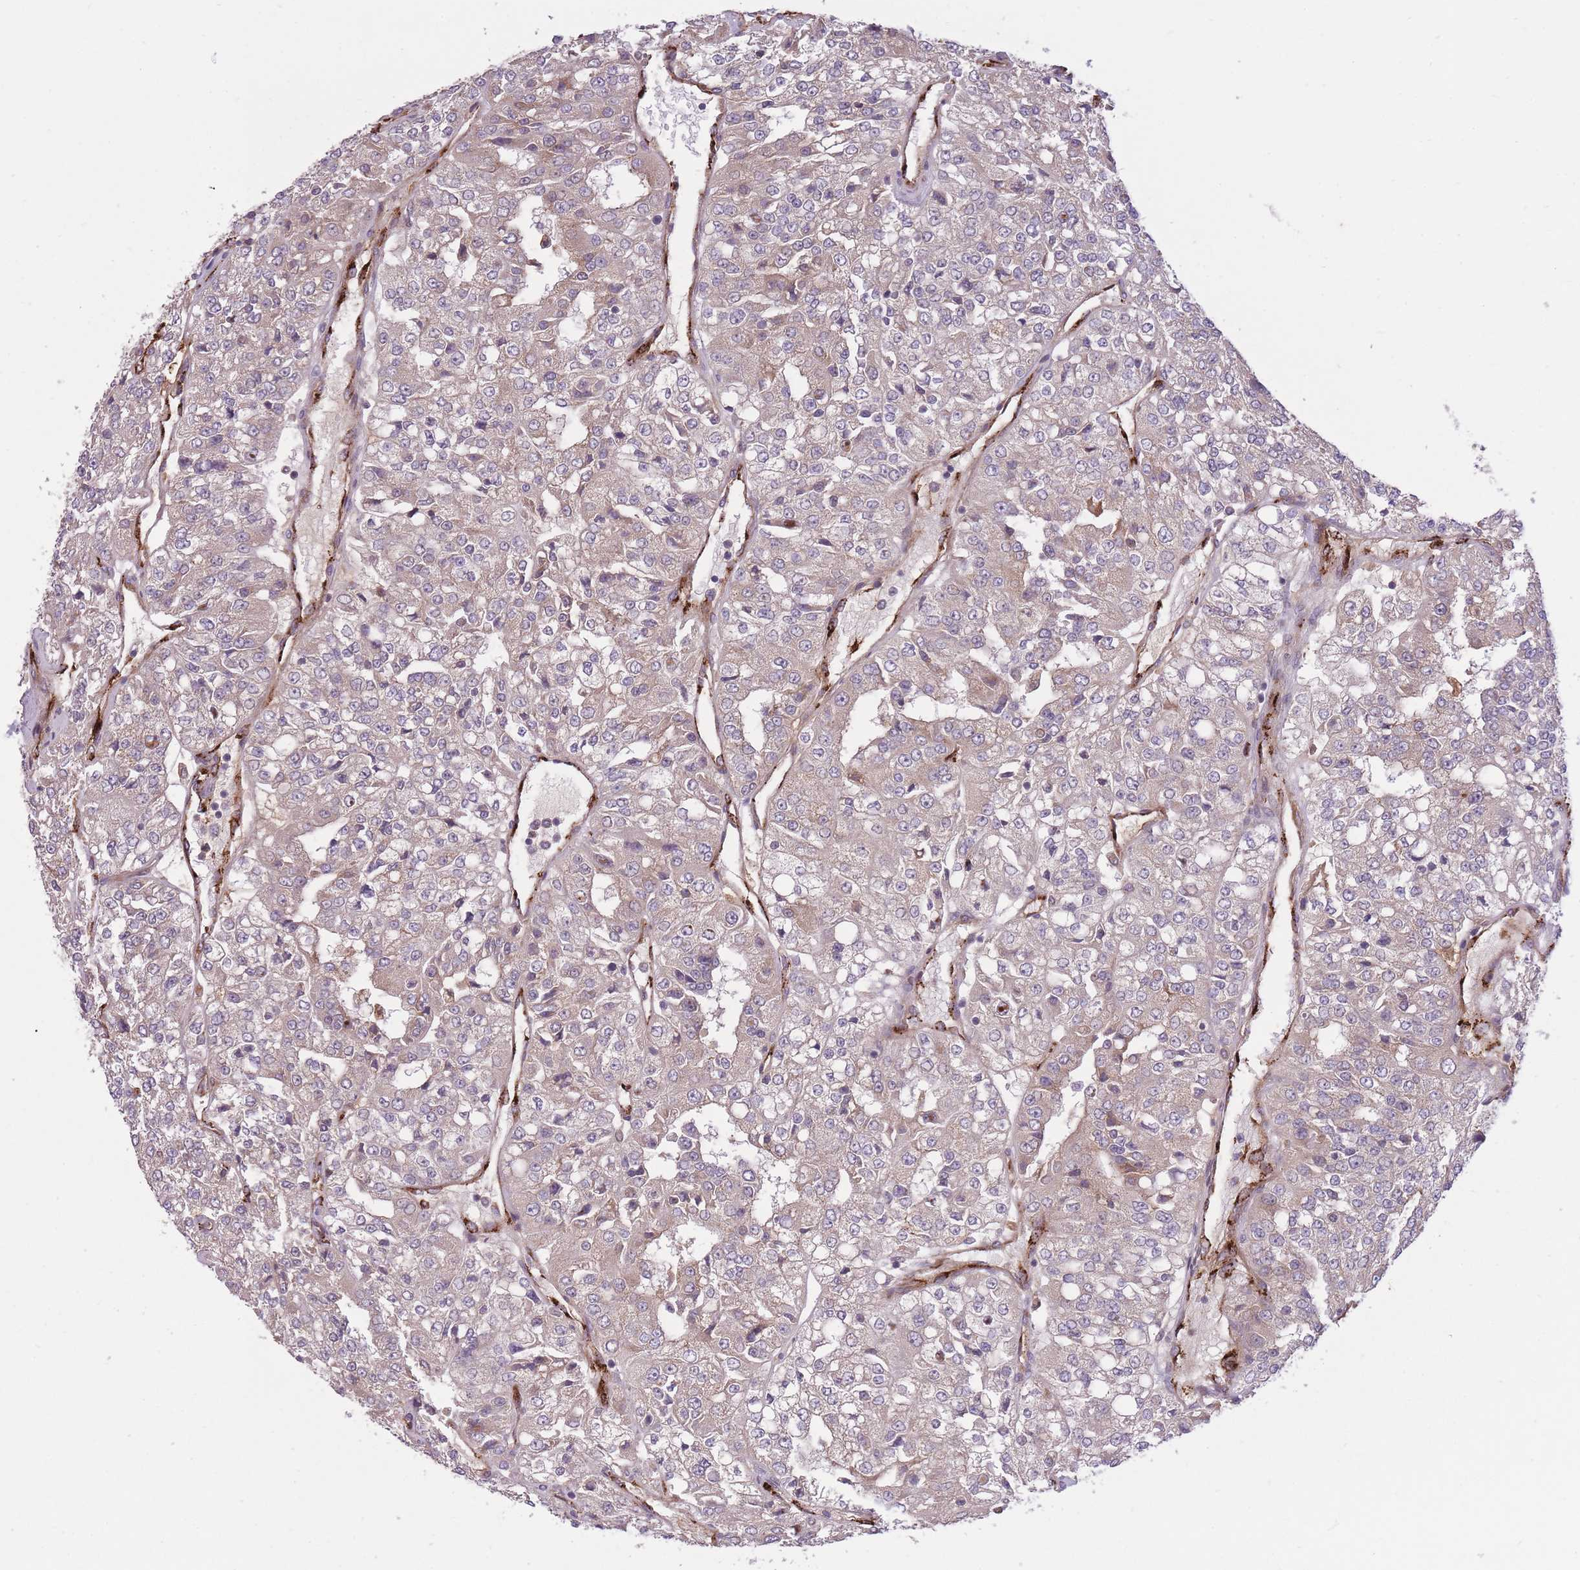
{"staining": {"intensity": "negative", "quantity": "none", "location": "none"}, "tissue": "renal cancer", "cell_type": "Tumor cells", "image_type": "cancer", "snomed": [{"axis": "morphology", "description": "Adenocarcinoma, NOS"}, {"axis": "topography", "description": "Kidney"}], "caption": "This histopathology image is of renal cancer (adenocarcinoma) stained with immunohistochemistry to label a protein in brown with the nuclei are counter-stained blue. There is no positivity in tumor cells.", "gene": "CISH", "patient": {"sex": "female", "age": 63}}